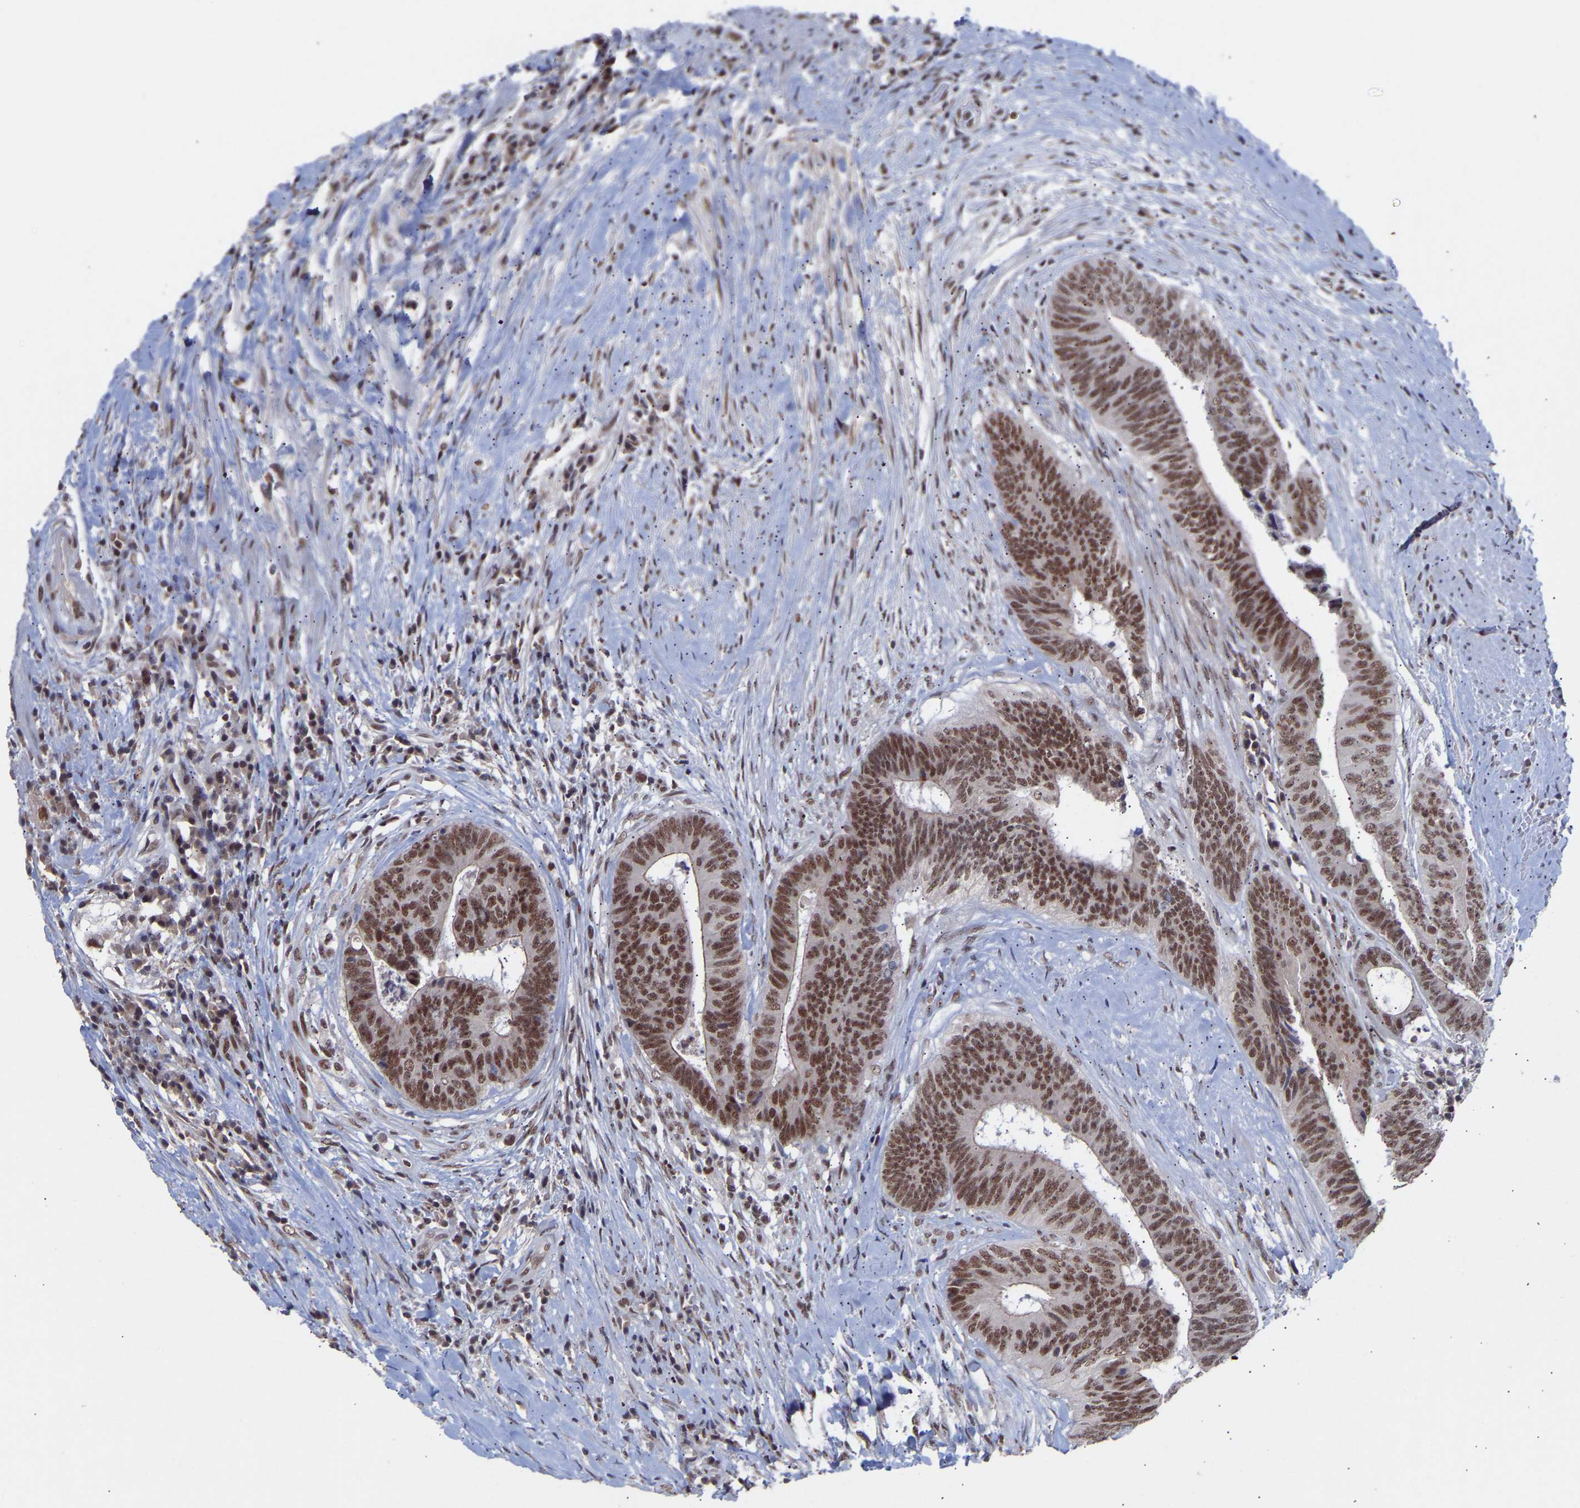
{"staining": {"intensity": "moderate", "quantity": ">75%", "location": "nuclear"}, "tissue": "colorectal cancer", "cell_type": "Tumor cells", "image_type": "cancer", "snomed": [{"axis": "morphology", "description": "Adenocarcinoma, NOS"}, {"axis": "topography", "description": "Rectum"}], "caption": "Brown immunohistochemical staining in human adenocarcinoma (colorectal) reveals moderate nuclear positivity in about >75% of tumor cells.", "gene": "RBM15", "patient": {"sex": "male", "age": 72}}